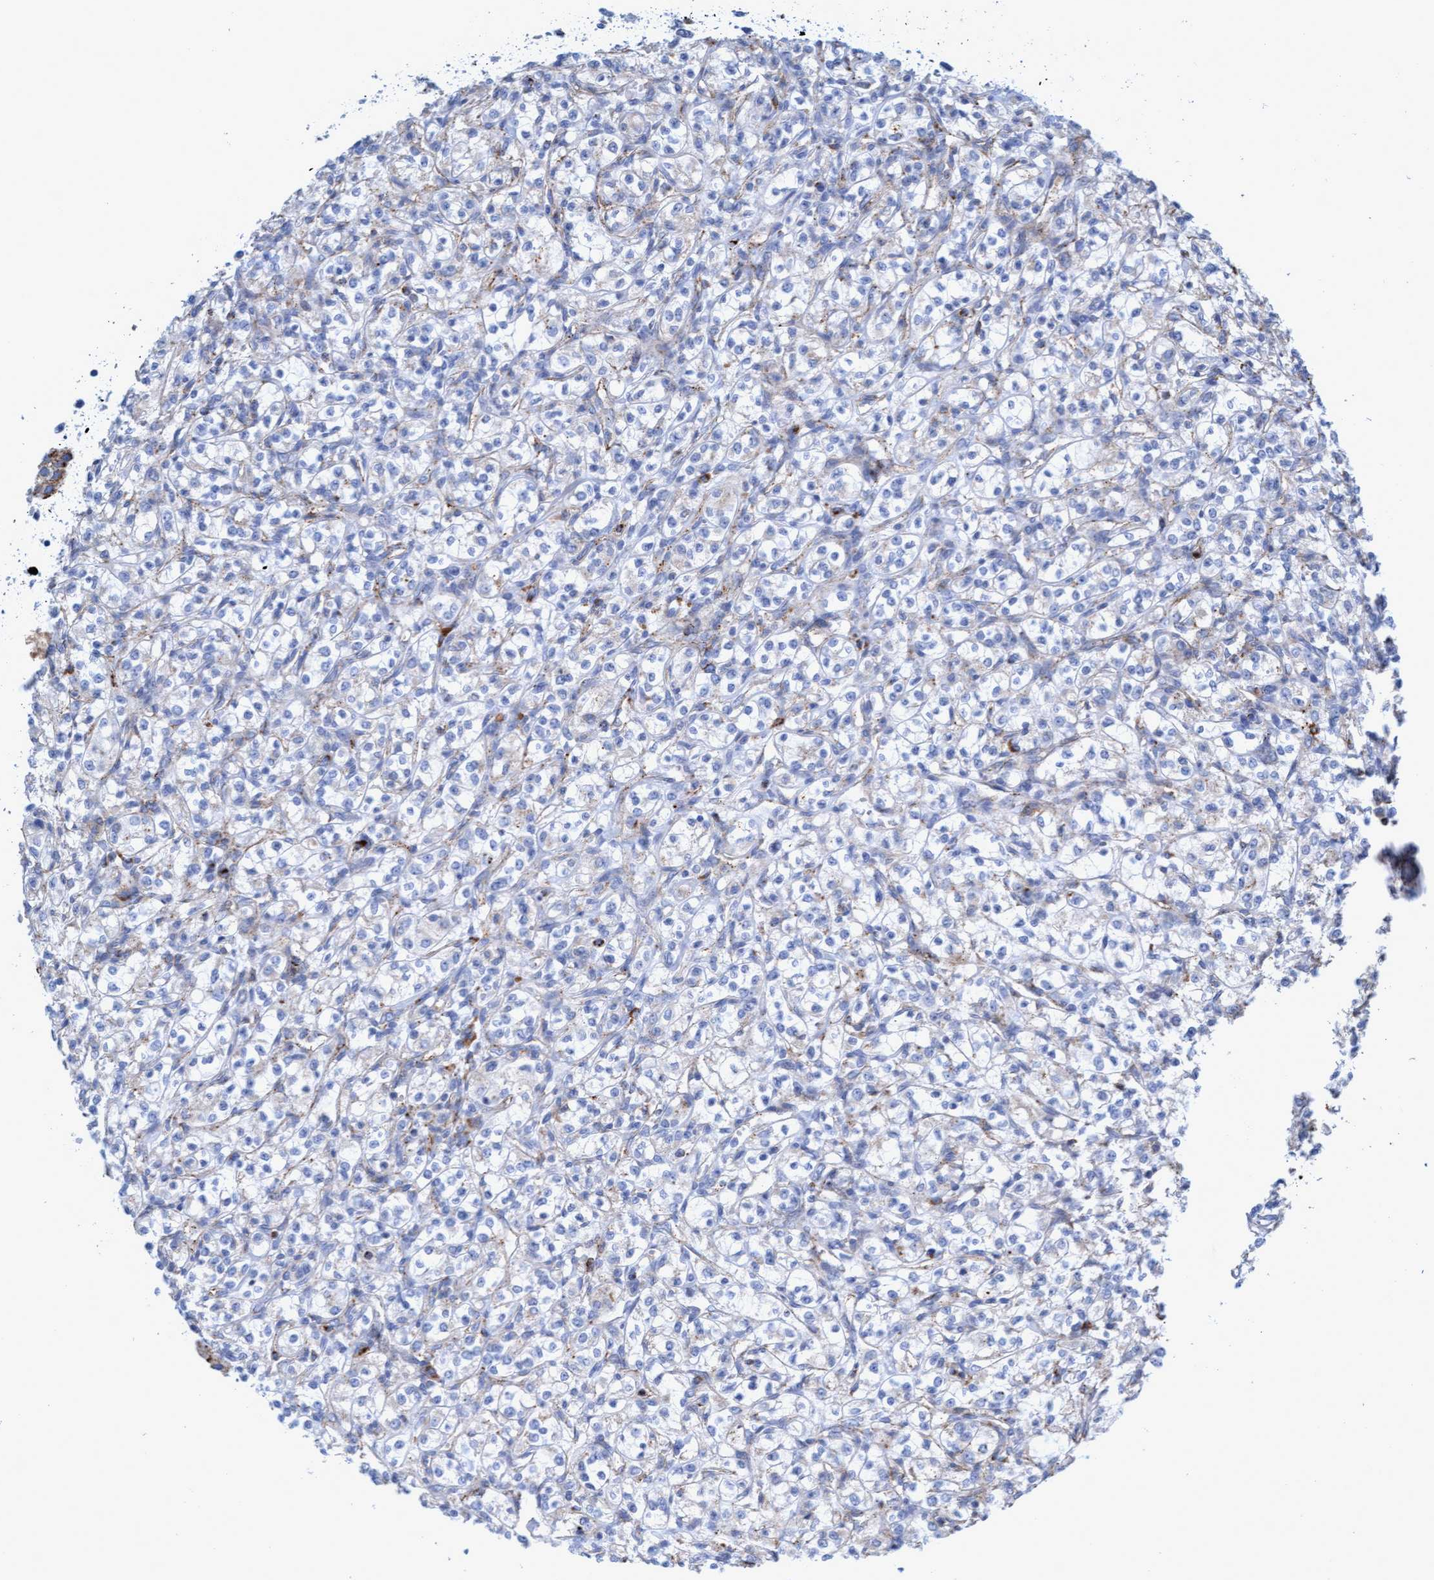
{"staining": {"intensity": "negative", "quantity": "none", "location": "none"}, "tissue": "renal cancer", "cell_type": "Tumor cells", "image_type": "cancer", "snomed": [{"axis": "morphology", "description": "Adenocarcinoma, NOS"}, {"axis": "topography", "description": "Kidney"}], "caption": "A micrograph of human renal cancer is negative for staining in tumor cells.", "gene": "SGSH", "patient": {"sex": "male", "age": 77}}